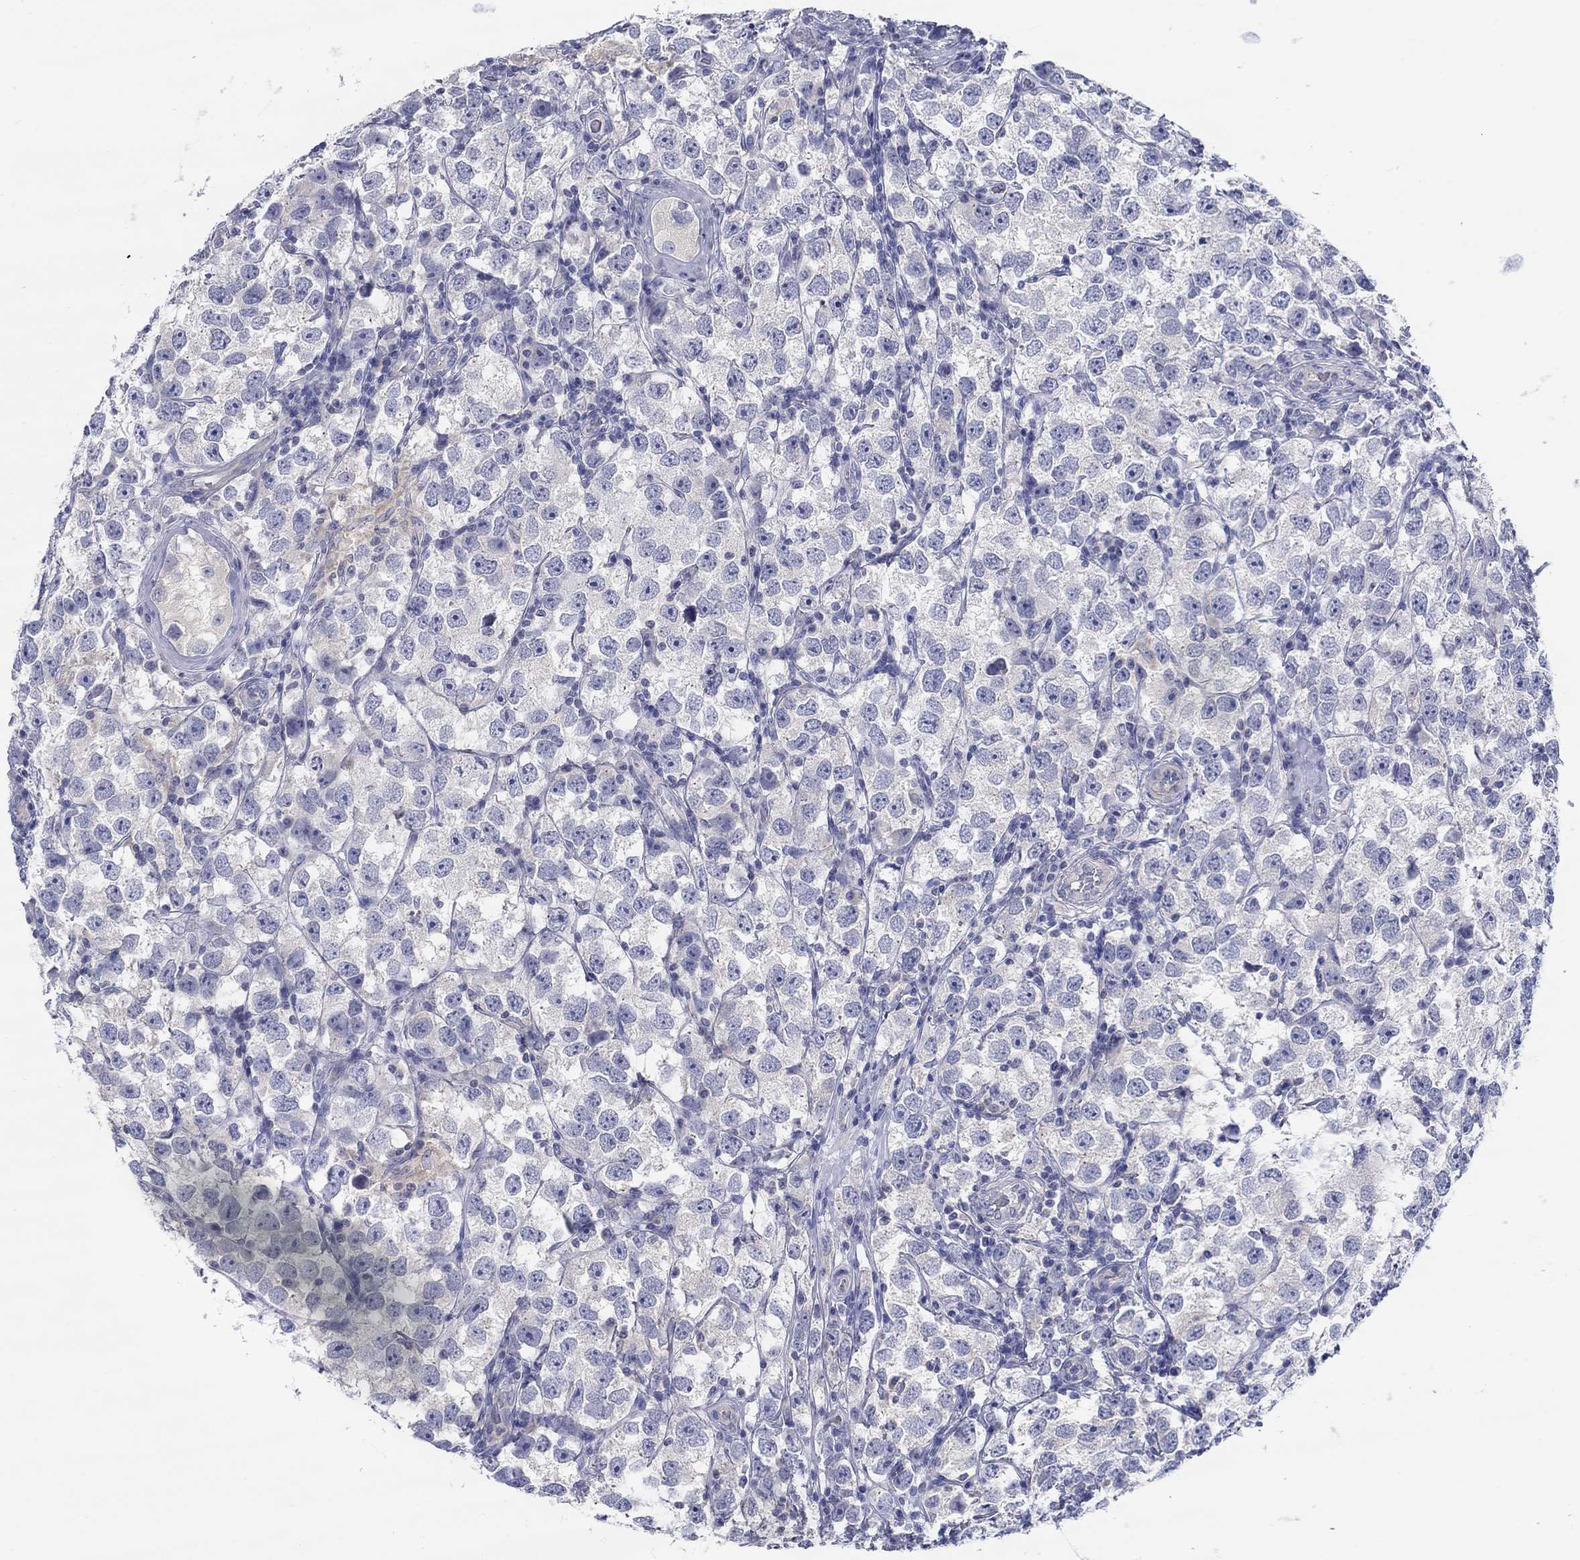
{"staining": {"intensity": "negative", "quantity": "none", "location": "none"}, "tissue": "testis cancer", "cell_type": "Tumor cells", "image_type": "cancer", "snomed": [{"axis": "morphology", "description": "Seminoma, NOS"}, {"axis": "topography", "description": "Testis"}], "caption": "Immunohistochemistry of human testis cancer exhibits no expression in tumor cells.", "gene": "HAPLN4", "patient": {"sex": "male", "age": 26}}